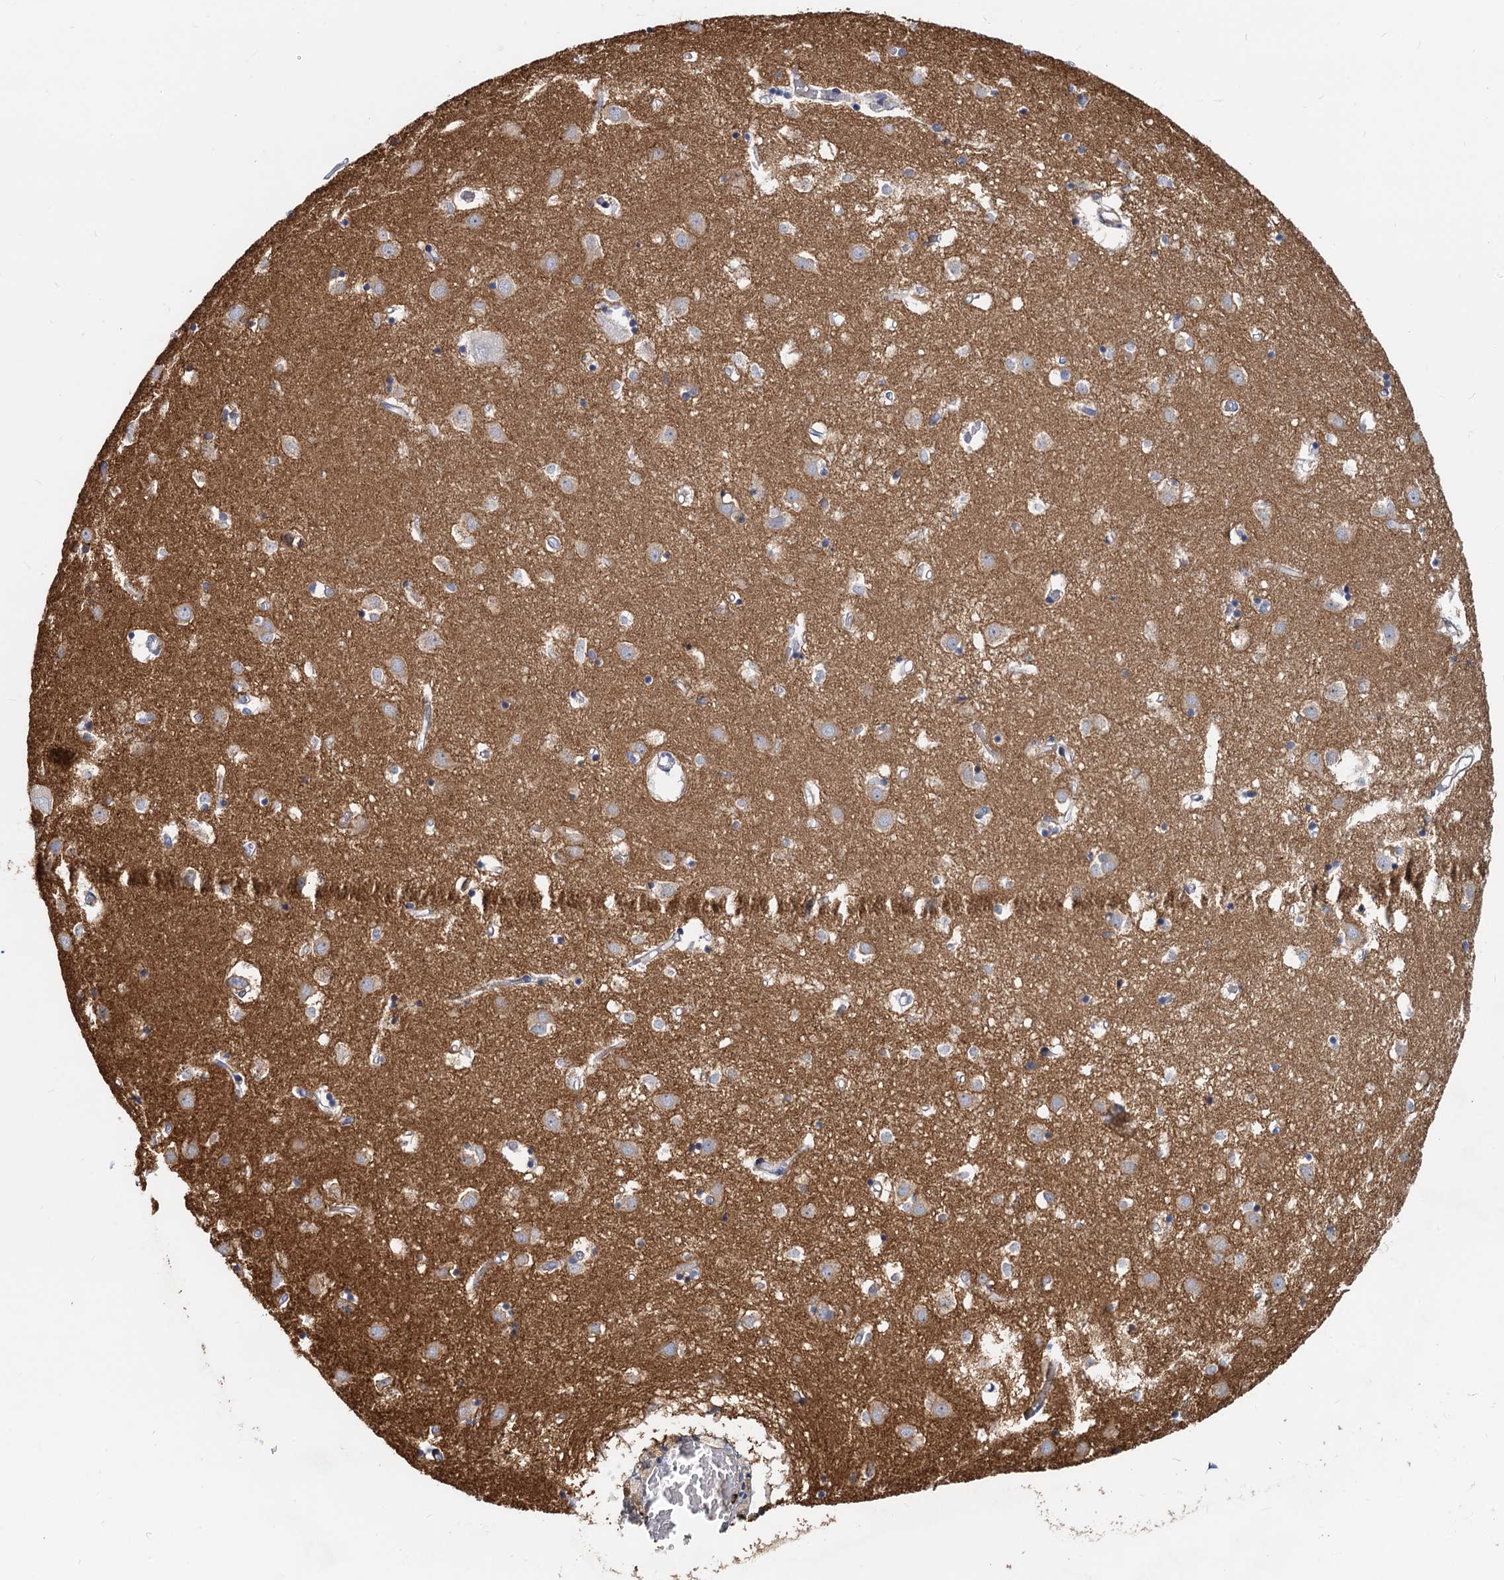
{"staining": {"intensity": "weak", "quantity": "<25%", "location": "cytoplasmic/membranous"}, "tissue": "caudate", "cell_type": "Glial cells", "image_type": "normal", "snomed": [{"axis": "morphology", "description": "Normal tissue, NOS"}, {"axis": "topography", "description": "Lateral ventricle wall"}], "caption": "High power microscopy micrograph of an immunohistochemistry image of benign caudate, revealing no significant staining in glial cells.", "gene": "LNX2", "patient": {"sex": "male", "age": 70}}